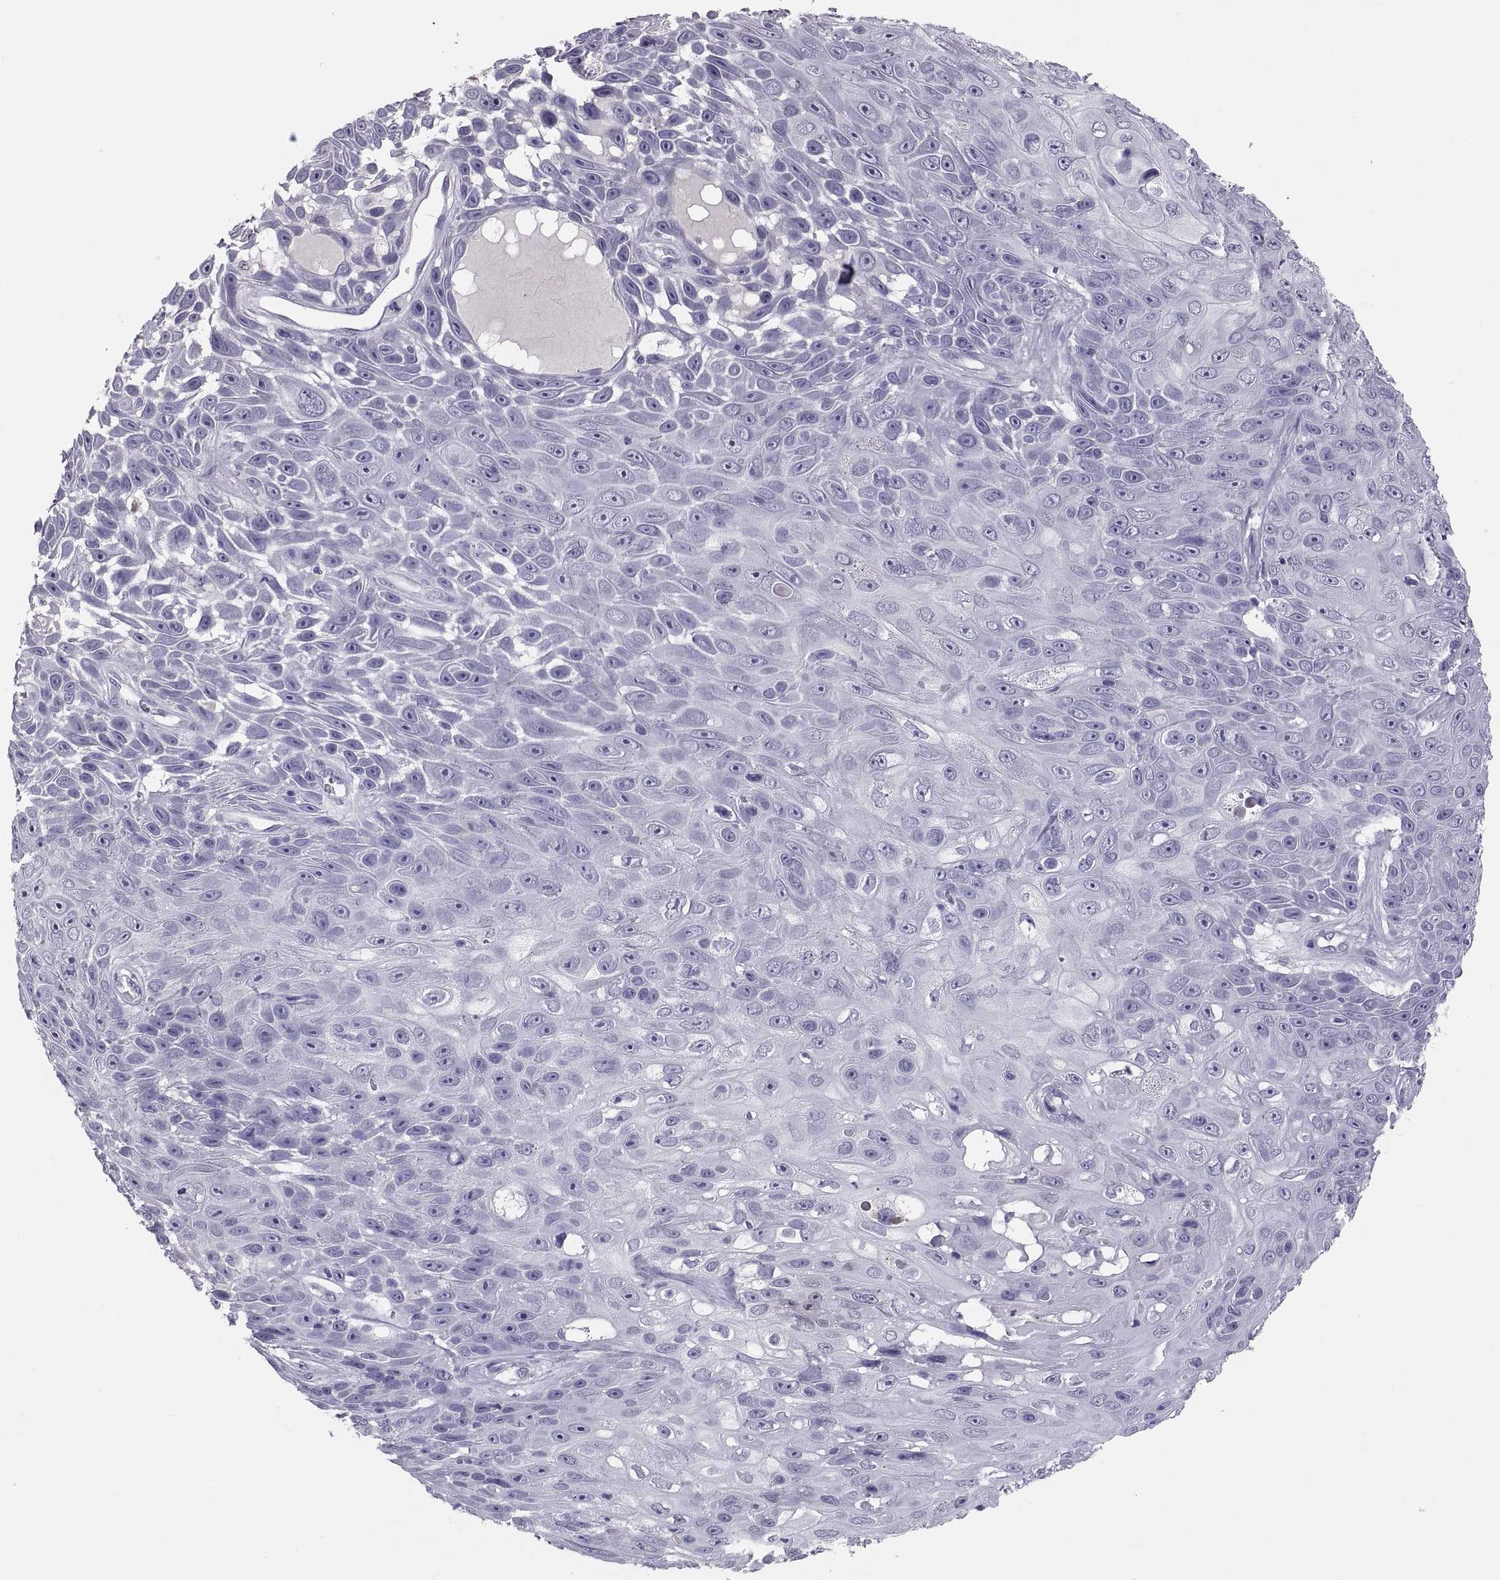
{"staining": {"intensity": "negative", "quantity": "none", "location": "none"}, "tissue": "skin cancer", "cell_type": "Tumor cells", "image_type": "cancer", "snomed": [{"axis": "morphology", "description": "Squamous cell carcinoma, NOS"}, {"axis": "topography", "description": "Skin"}], "caption": "The image shows no significant staining in tumor cells of skin cancer (squamous cell carcinoma). Brightfield microscopy of immunohistochemistry (IHC) stained with DAB (3,3'-diaminobenzidine) (brown) and hematoxylin (blue), captured at high magnification.", "gene": "IGSF1", "patient": {"sex": "male", "age": 82}}